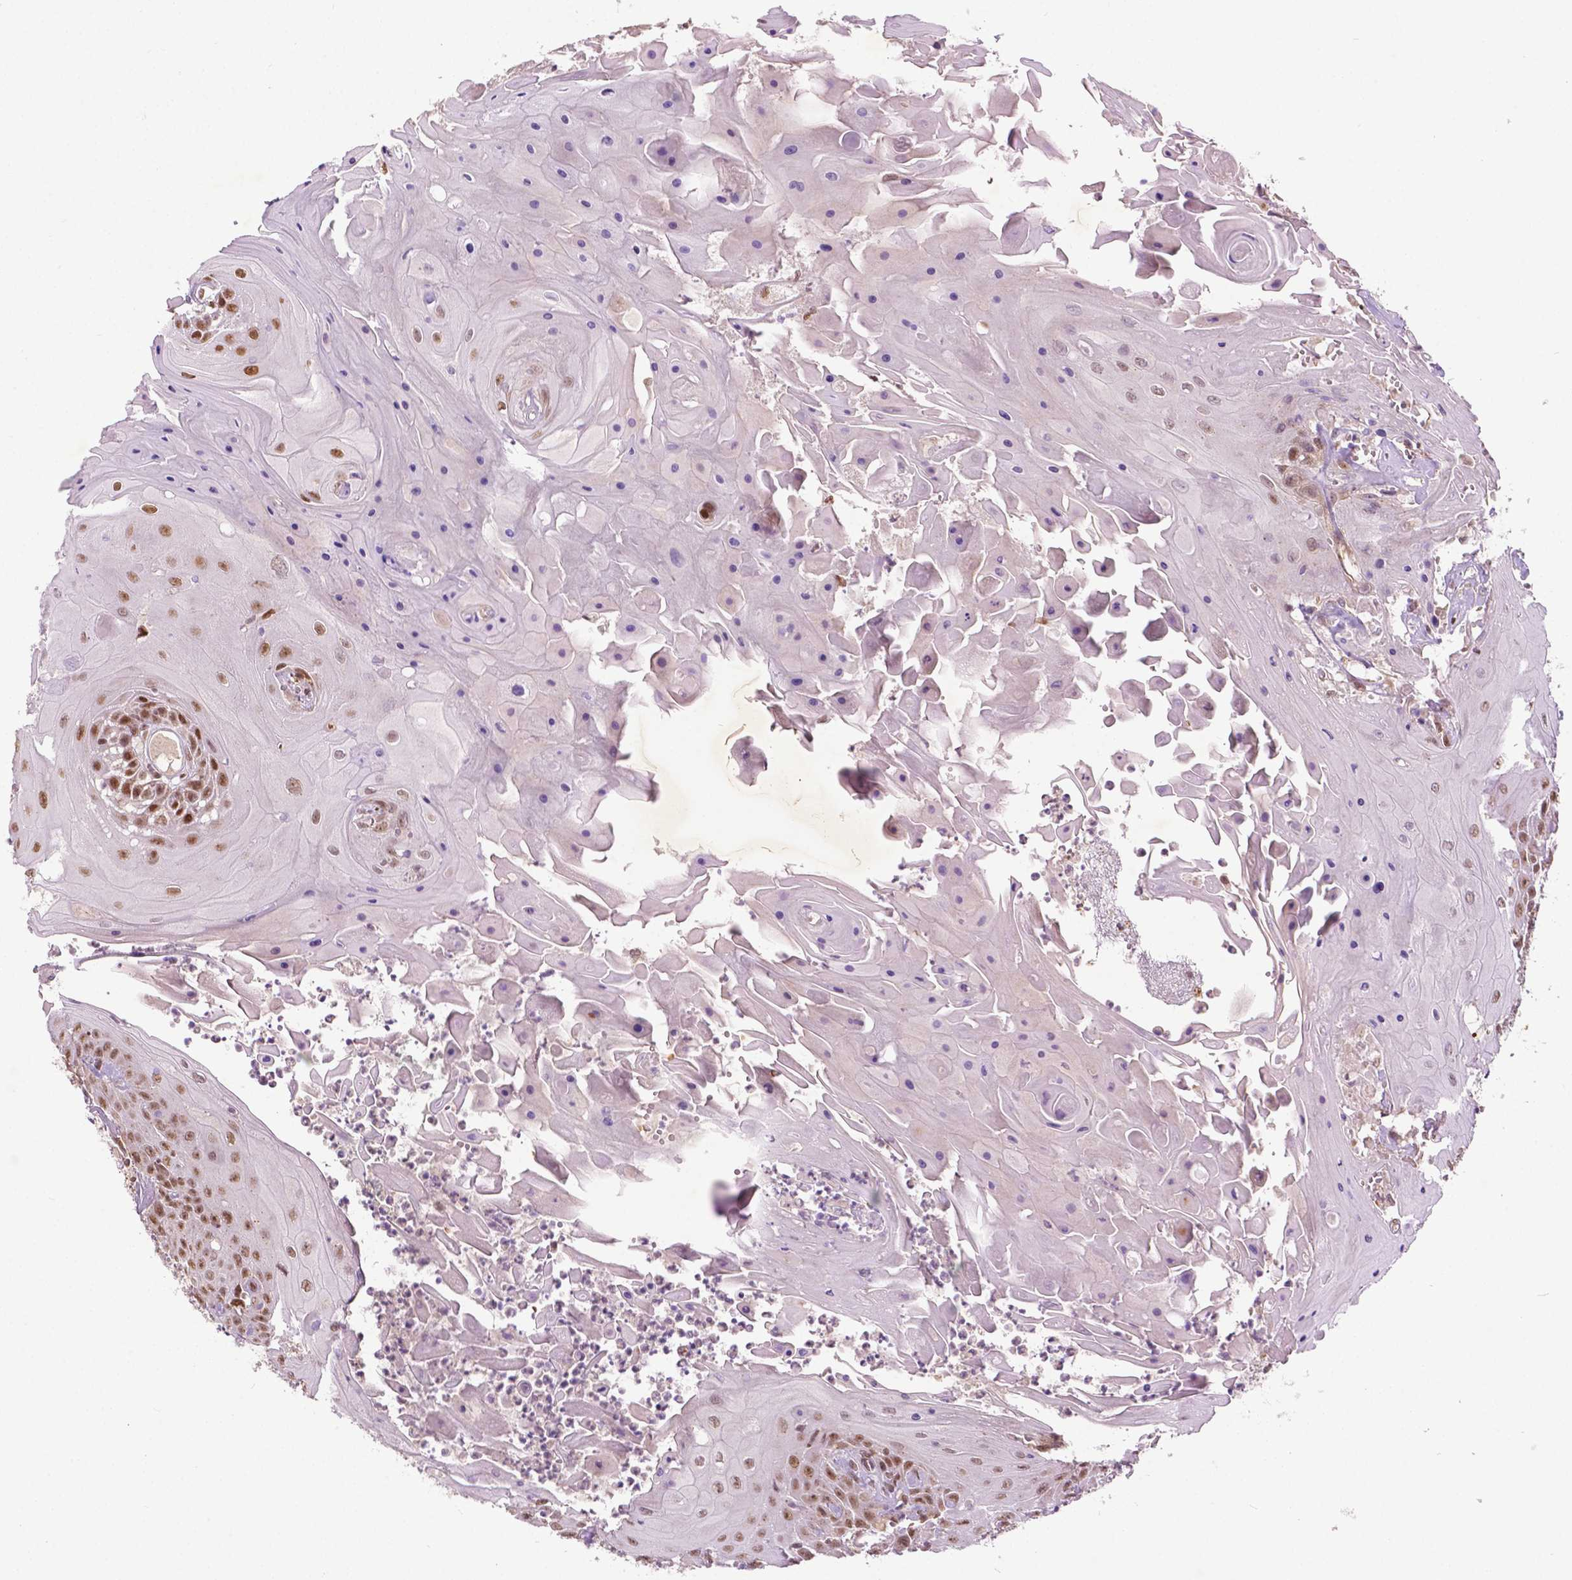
{"staining": {"intensity": "moderate", "quantity": ">75%", "location": "nuclear"}, "tissue": "head and neck cancer", "cell_type": "Tumor cells", "image_type": "cancer", "snomed": [{"axis": "morphology", "description": "Squamous cell carcinoma, NOS"}, {"axis": "topography", "description": "Skin"}, {"axis": "topography", "description": "Head-Neck"}], "caption": "Immunohistochemistry of human head and neck cancer shows medium levels of moderate nuclear staining in approximately >75% of tumor cells.", "gene": "ZNF41", "patient": {"sex": "male", "age": 80}}